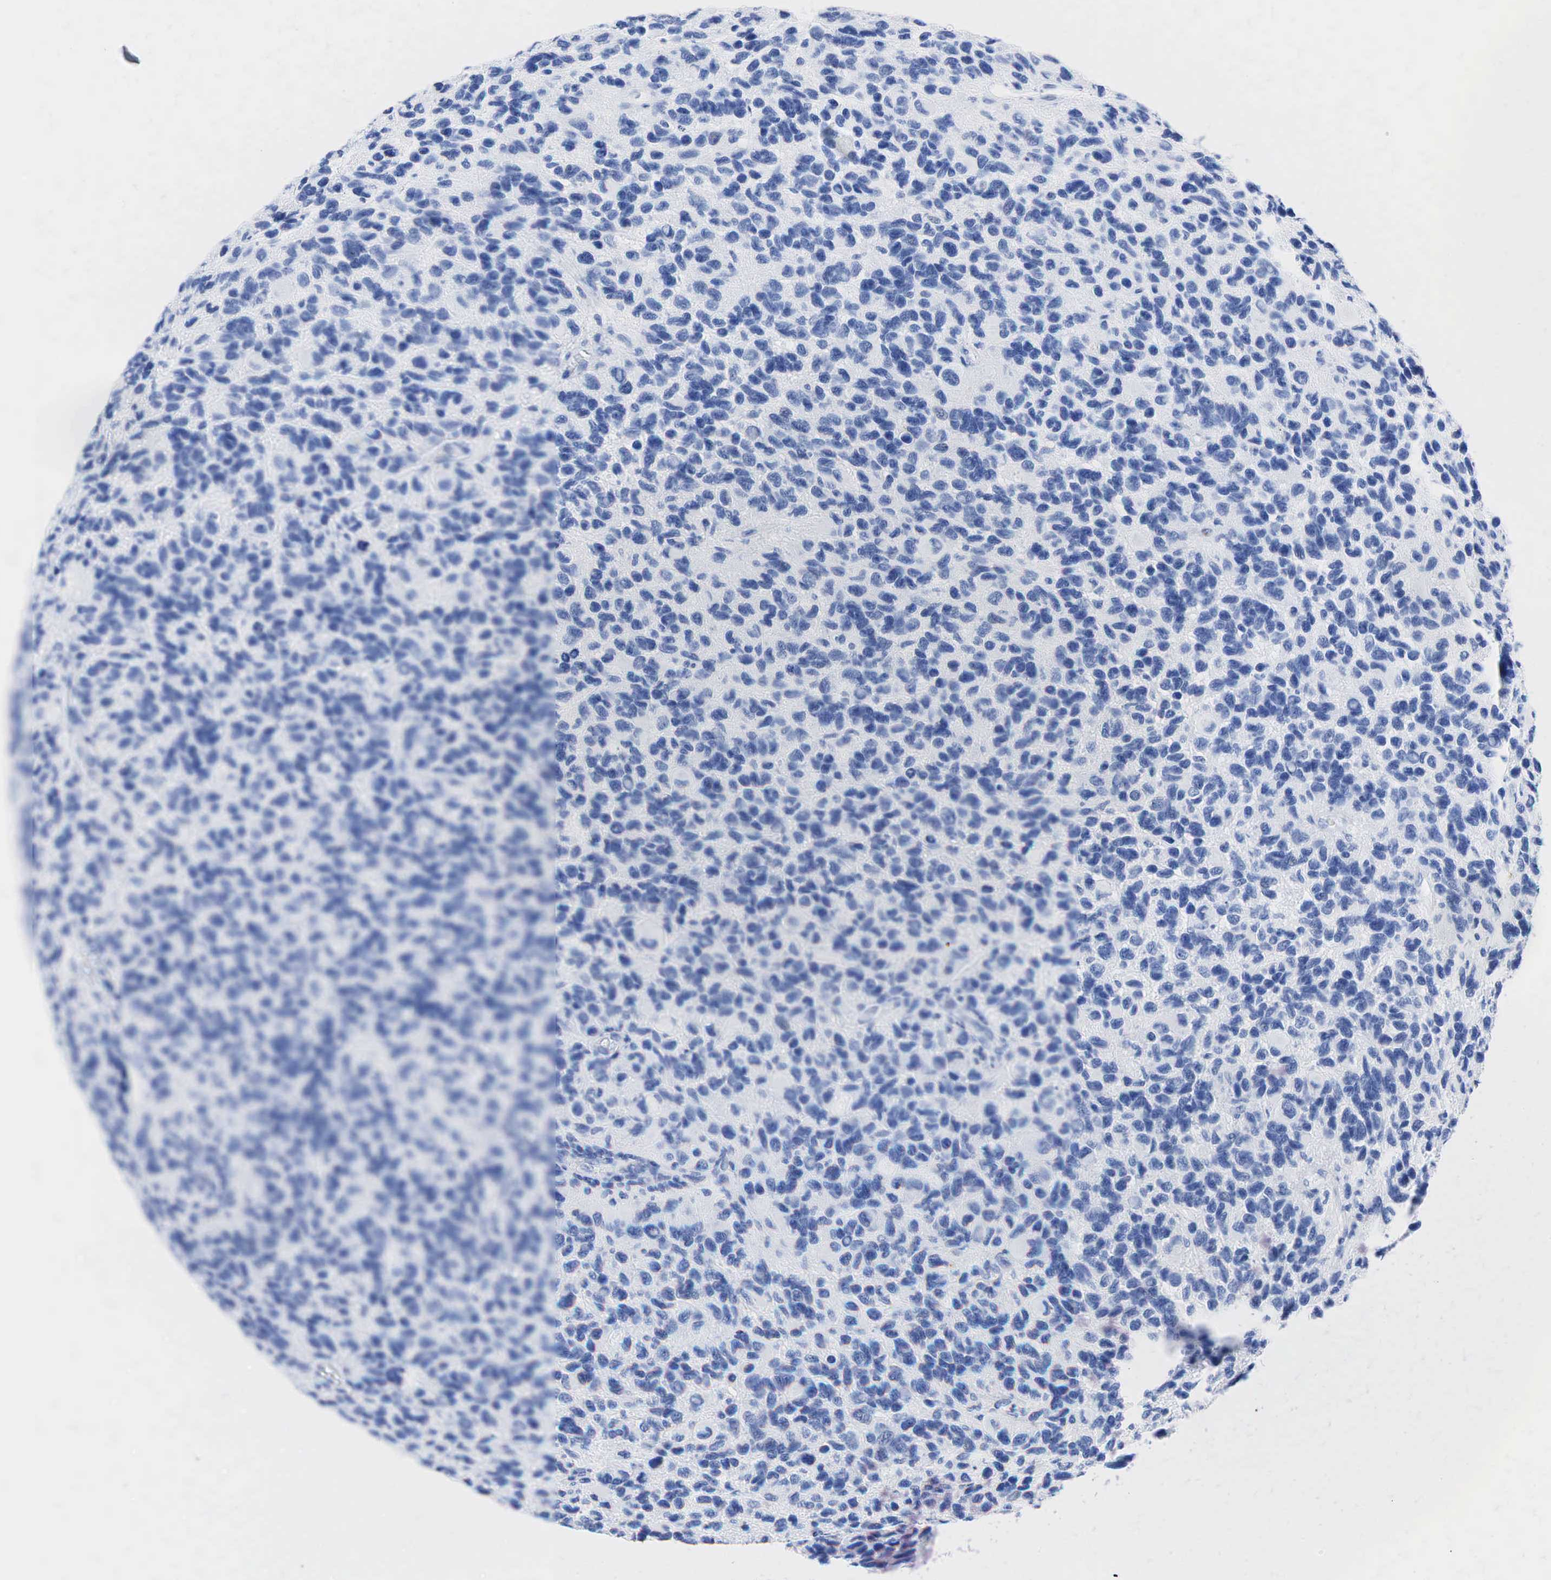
{"staining": {"intensity": "negative", "quantity": "none", "location": "none"}, "tissue": "glioma", "cell_type": "Tumor cells", "image_type": "cancer", "snomed": [{"axis": "morphology", "description": "Glioma, malignant, High grade"}, {"axis": "topography", "description": "Brain"}], "caption": "IHC photomicrograph of high-grade glioma (malignant) stained for a protein (brown), which displays no expression in tumor cells.", "gene": "INHA", "patient": {"sex": "male", "age": 77}}